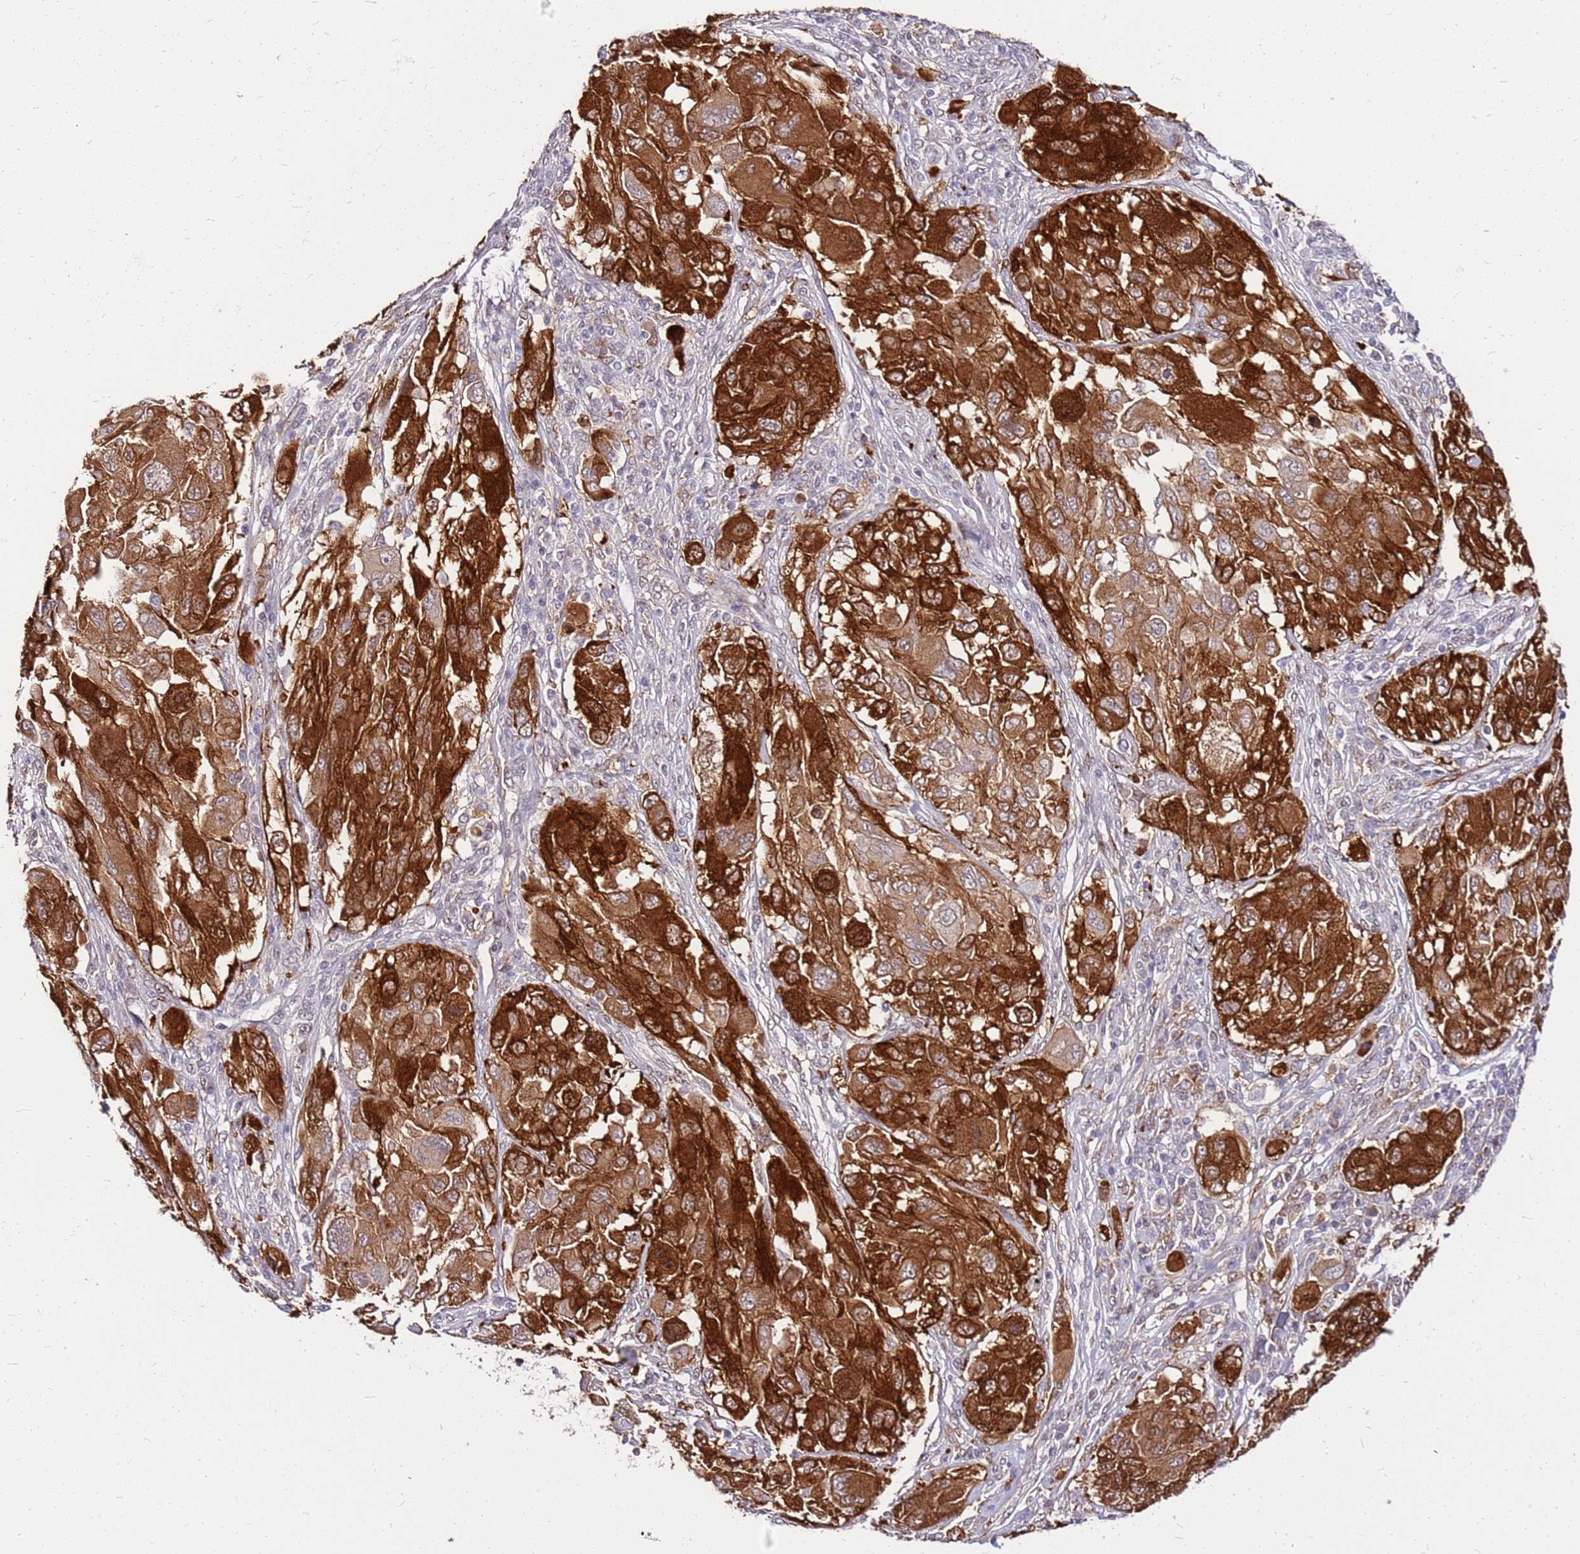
{"staining": {"intensity": "strong", "quantity": ">75%", "location": "cytoplasmic/membranous"}, "tissue": "melanoma", "cell_type": "Tumor cells", "image_type": "cancer", "snomed": [{"axis": "morphology", "description": "Malignant melanoma, NOS"}, {"axis": "topography", "description": "Skin"}], "caption": "Immunohistochemistry (IHC) (DAB (3,3'-diaminobenzidine)) staining of malignant melanoma reveals strong cytoplasmic/membranous protein expression in about >75% of tumor cells.", "gene": "ALDH1A3", "patient": {"sex": "female", "age": 91}}